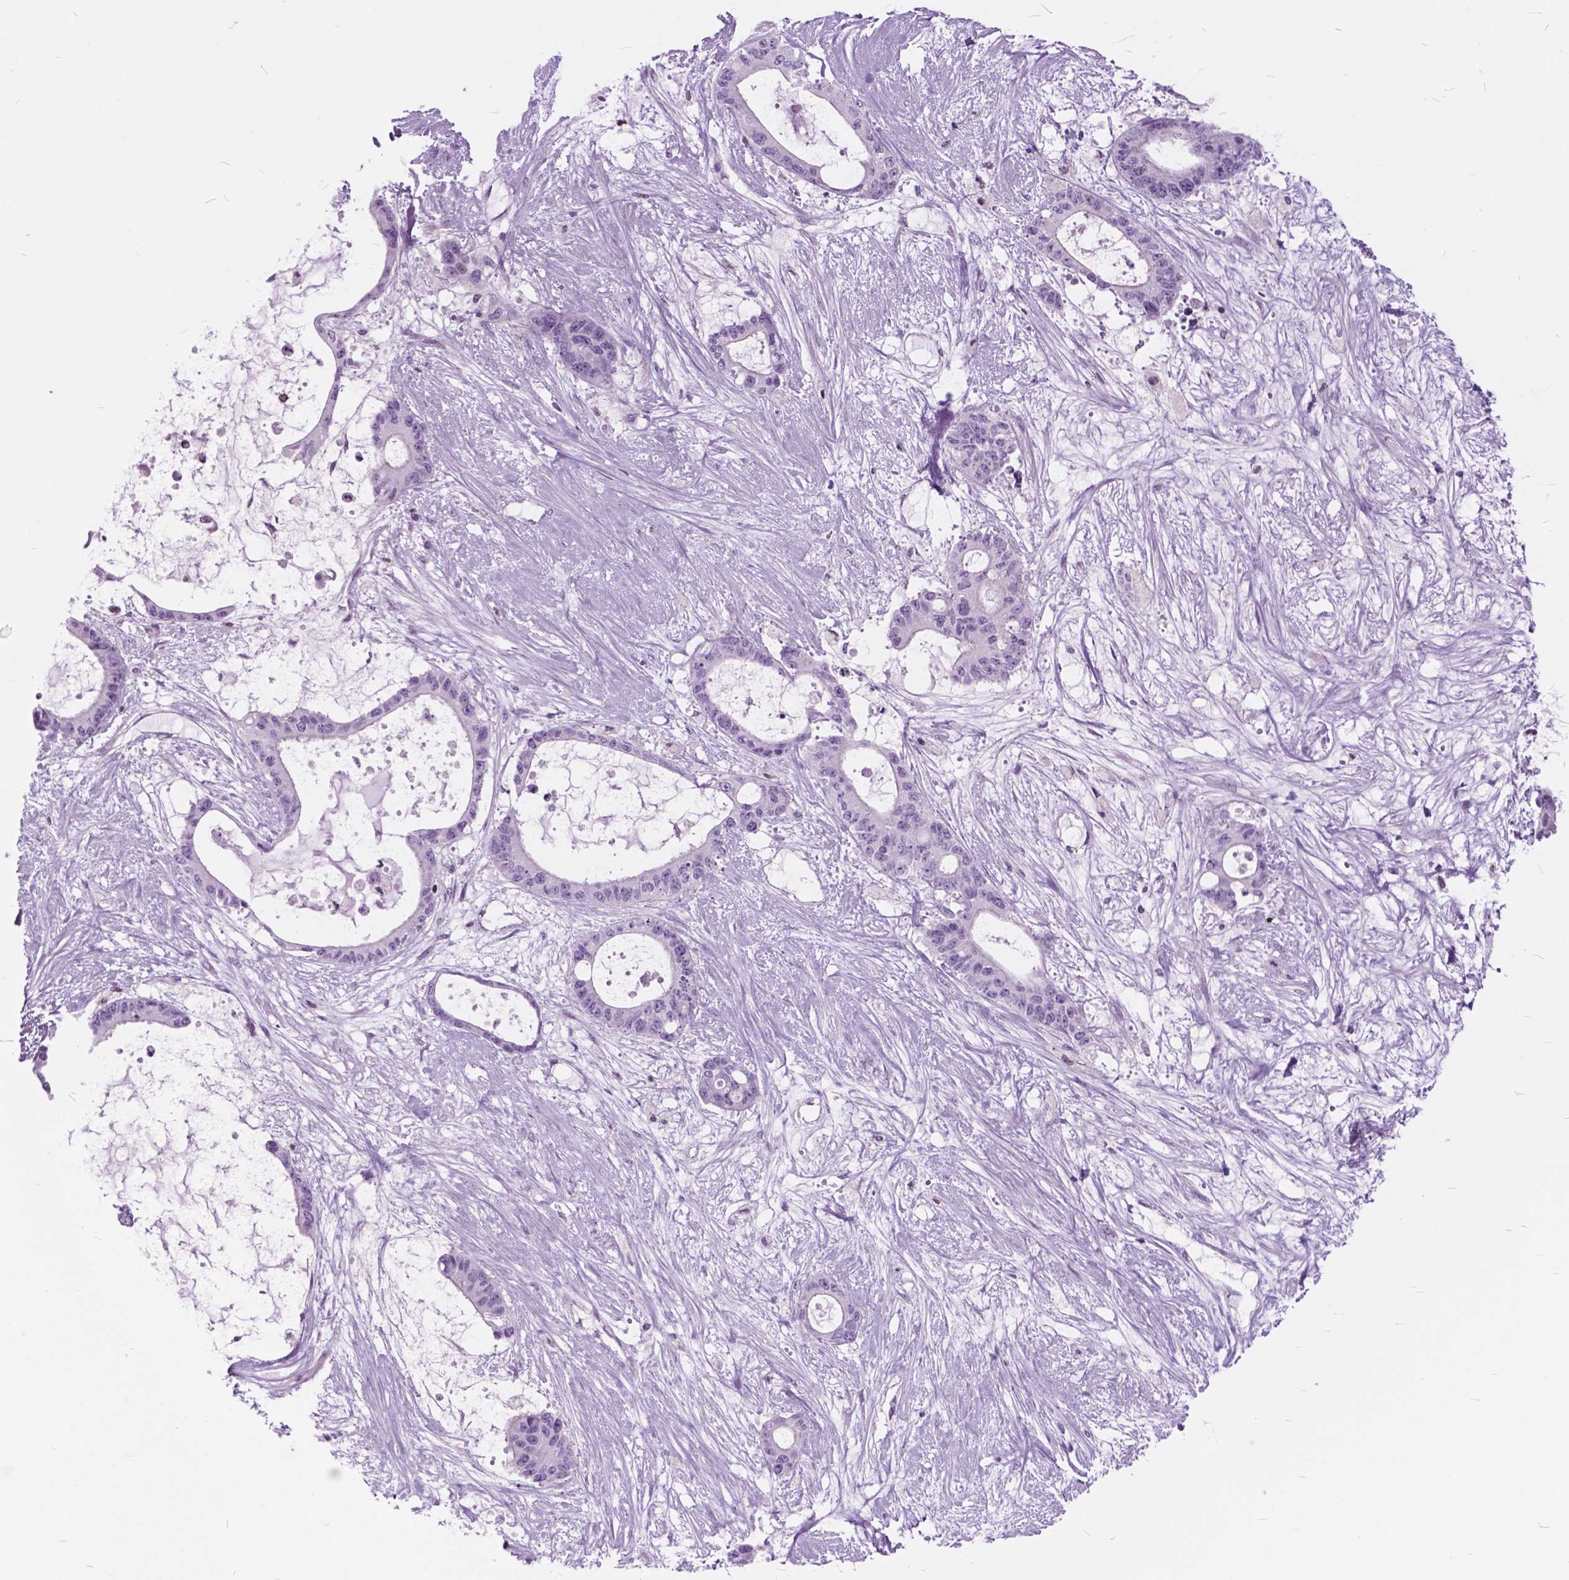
{"staining": {"intensity": "negative", "quantity": "none", "location": "none"}, "tissue": "liver cancer", "cell_type": "Tumor cells", "image_type": "cancer", "snomed": [{"axis": "morphology", "description": "Normal tissue, NOS"}, {"axis": "morphology", "description": "Cholangiocarcinoma"}, {"axis": "topography", "description": "Liver"}, {"axis": "topography", "description": "Peripheral nerve tissue"}], "caption": "Immunohistochemical staining of liver cholangiocarcinoma displays no significant staining in tumor cells.", "gene": "SP140", "patient": {"sex": "female", "age": 73}}